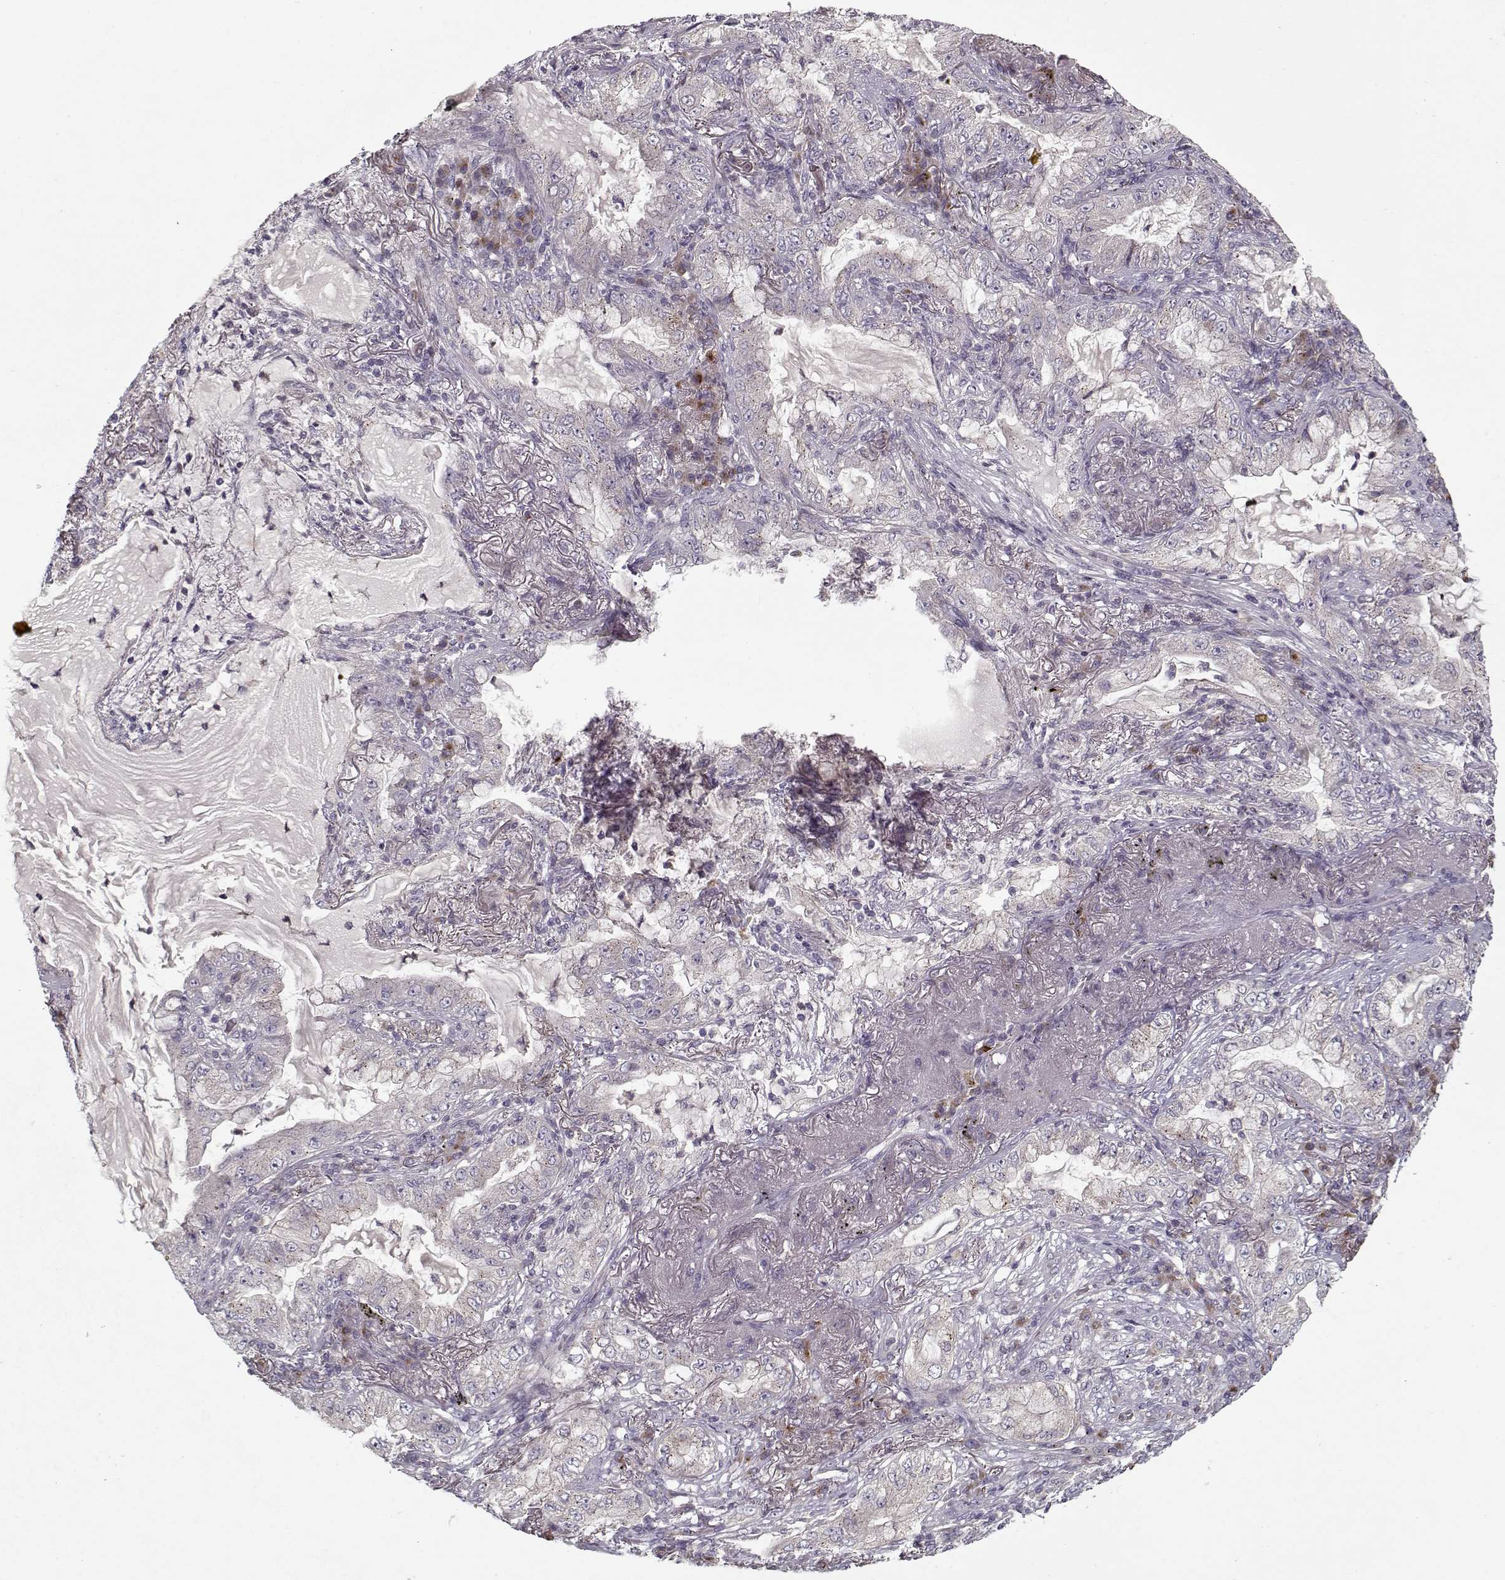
{"staining": {"intensity": "negative", "quantity": "none", "location": "none"}, "tissue": "lung cancer", "cell_type": "Tumor cells", "image_type": "cancer", "snomed": [{"axis": "morphology", "description": "Adenocarcinoma, NOS"}, {"axis": "topography", "description": "Lung"}], "caption": "This micrograph is of adenocarcinoma (lung) stained with immunohistochemistry (IHC) to label a protein in brown with the nuclei are counter-stained blue. There is no expression in tumor cells.", "gene": "UNC13D", "patient": {"sex": "female", "age": 73}}